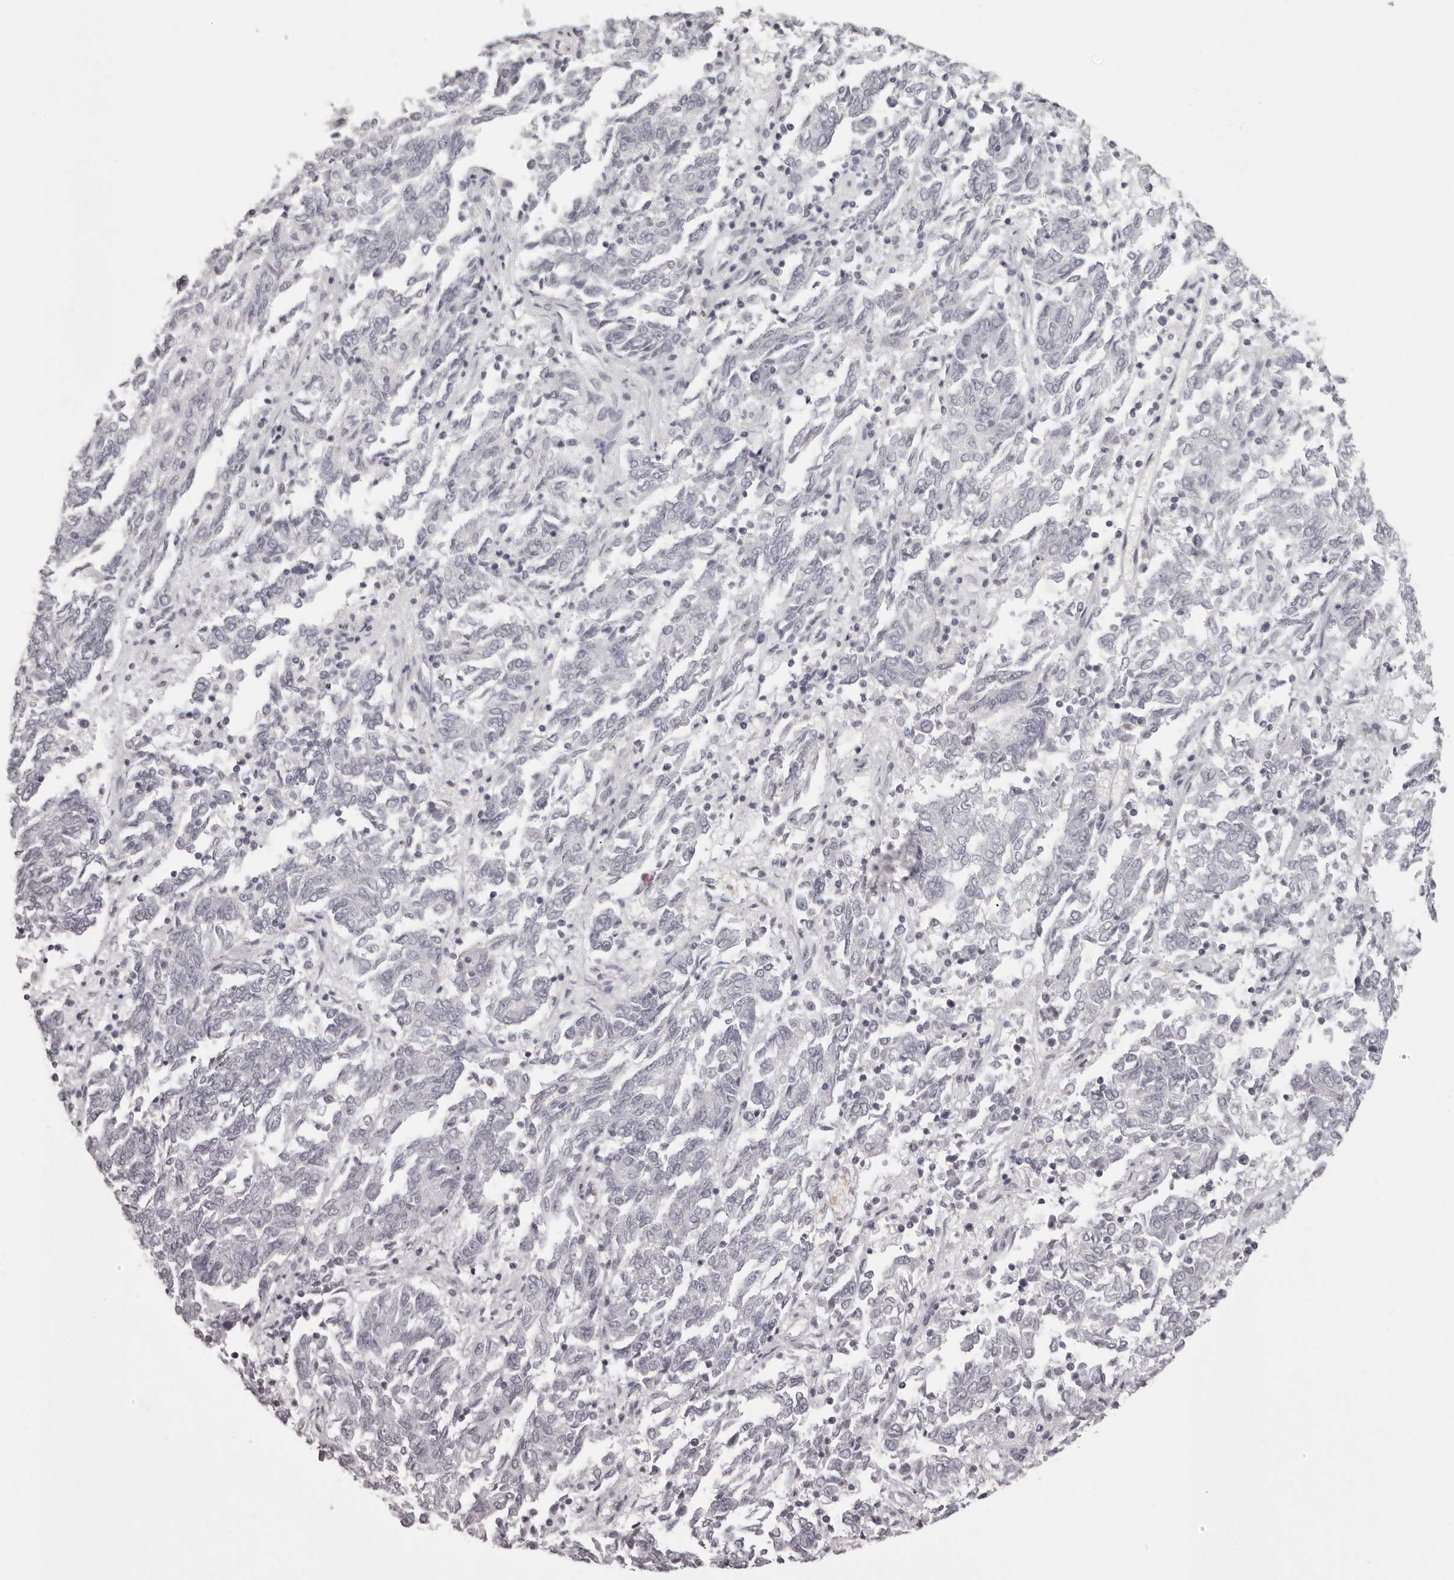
{"staining": {"intensity": "negative", "quantity": "none", "location": "none"}, "tissue": "endometrial cancer", "cell_type": "Tumor cells", "image_type": "cancer", "snomed": [{"axis": "morphology", "description": "Adenocarcinoma, NOS"}, {"axis": "topography", "description": "Endometrium"}], "caption": "Histopathology image shows no protein positivity in tumor cells of endometrial cancer (adenocarcinoma) tissue.", "gene": "C8orf74", "patient": {"sex": "female", "age": 80}}